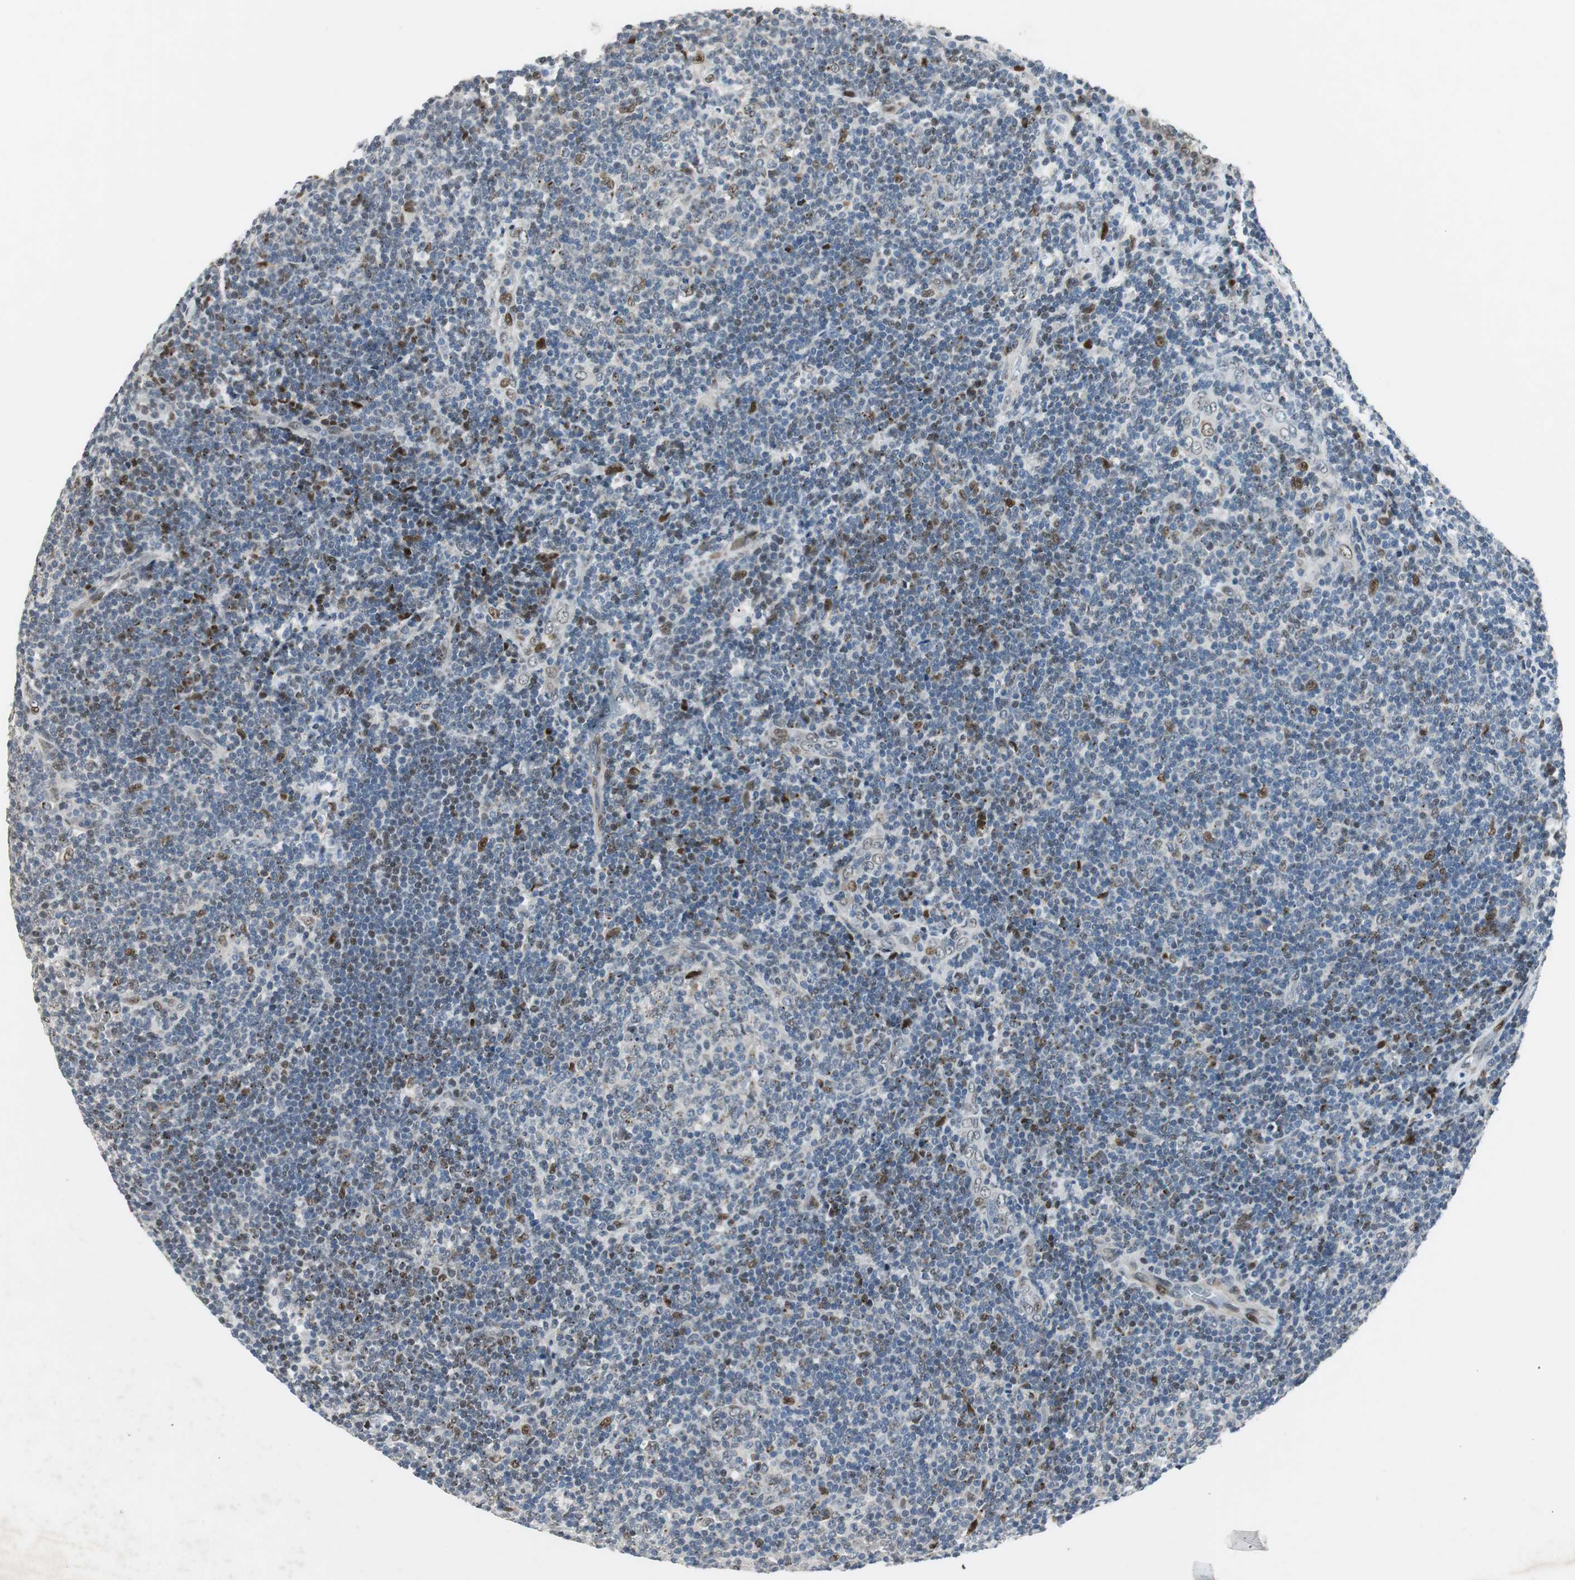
{"staining": {"intensity": "strong", "quantity": "<25%", "location": "nuclear"}, "tissue": "lymphoma", "cell_type": "Tumor cells", "image_type": "cancer", "snomed": [{"axis": "morphology", "description": "Malignant lymphoma, non-Hodgkin's type, Low grade"}, {"axis": "topography", "description": "Lymph node"}], "caption": "Immunohistochemistry of low-grade malignant lymphoma, non-Hodgkin's type displays medium levels of strong nuclear staining in approximately <25% of tumor cells.", "gene": "AJUBA", "patient": {"sex": "male", "age": 70}}